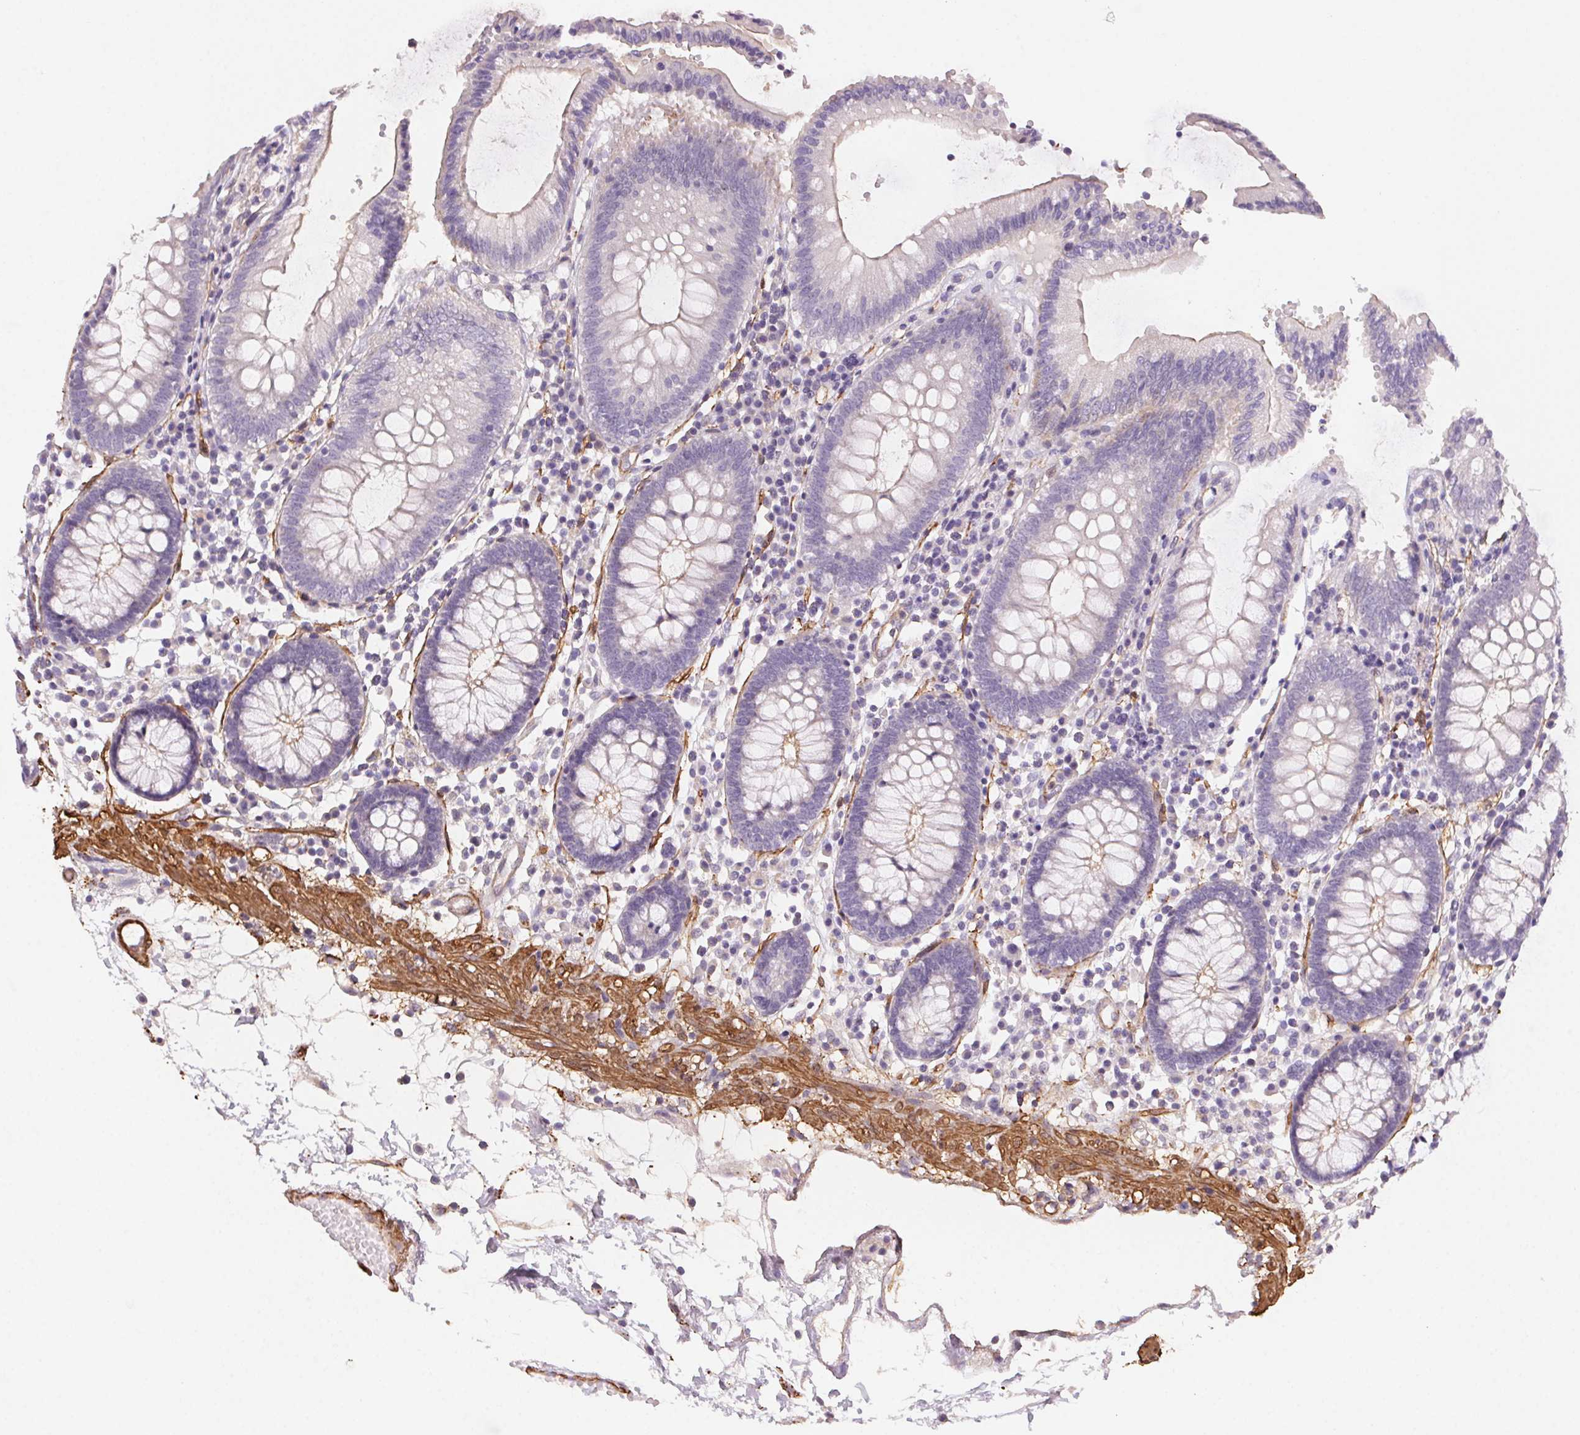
{"staining": {"intensity": "moderate", "quantity": "25%-75%", "location": "cytoplasmic/membranous"}, "tissue": "colon", "cell_type": "Endothelial cells", "image_type": "normal", "snomed": [{"axis": "morphology", "description": "Normal tissue, NOS"}, {"axis": "morphology", "description": "Adenocarcinoma, NOS"}, {"axis": "topography", "description": "Colon"}], "caption": "The image demonstrates a brown stain indicating the presence of a protein in the cytoplasmic/membranous of endothelial cells in colon. The staining was performed using DAB (3,3'-diaminobenzidine) to visualize the protein expression in brown, while the nuclei were stained in blue with hematoxylin (Magnification: 20x).", "gene": "GPX8", "patient": {"sex": "male", "age": 83}}